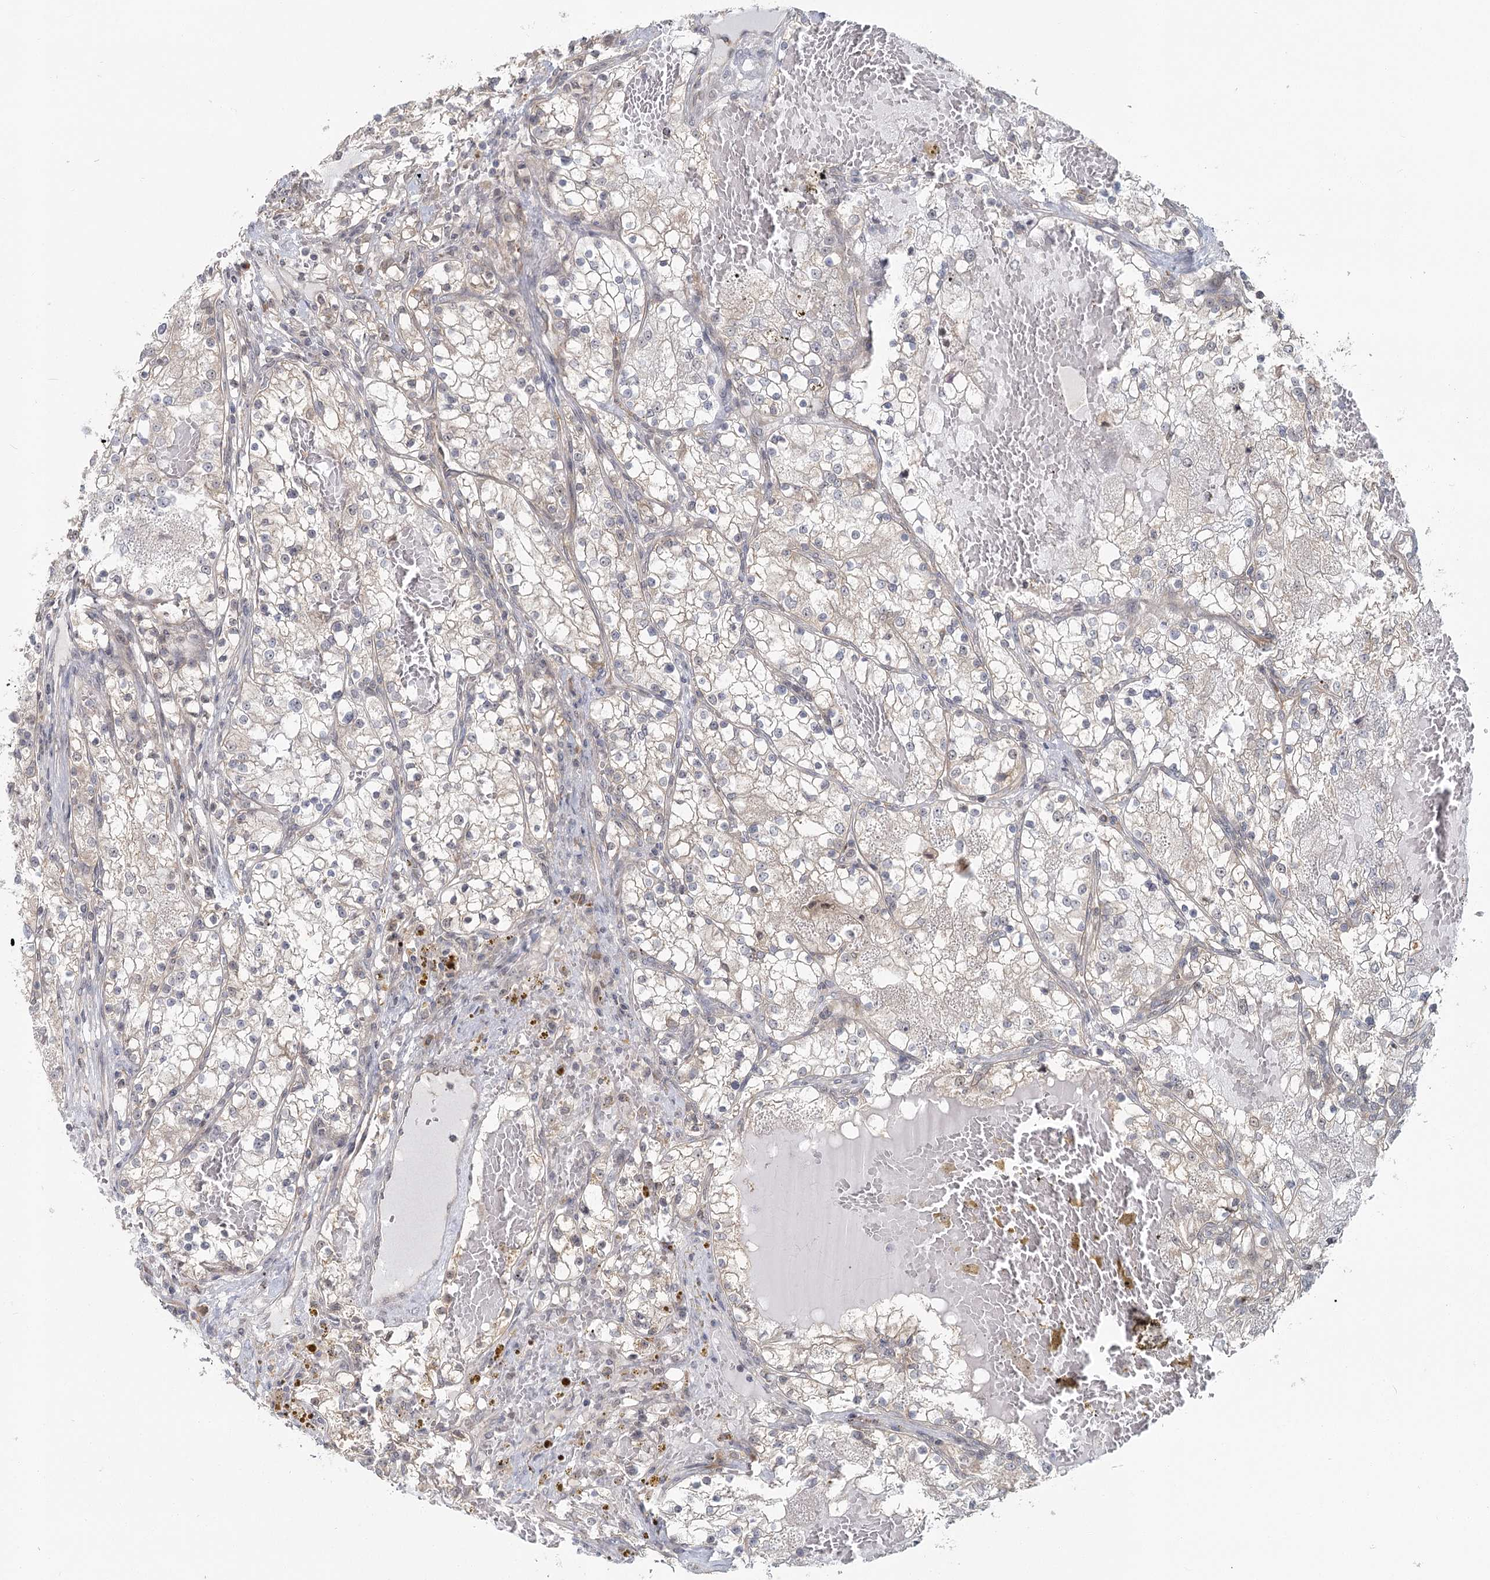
{"staining": {"intensity": "weak", "quantity": "25%-75%", "location": "cytoplasmic/membranous,nuclear"}, "tissue": "renal cancer", "cell_type": "Tumor cells", "image_type": "cancer", "snomed": [{"axis": "morphology", "description": "Normal tissue, NOS"}, {"axis": "morphology", "description": "Adenocarcinoma, NOS"}, {"axis": "topography", "description": "Kidney"}], "caption": "Human adenocarcinoma (renal) stained for a protein (brown) shows weak cytoplasmic/membranous and nuclear positive staining in approximately 25%-75% of tumor cells.", "gene": "THNSL1", "patient": {"sex": "male", "age": 68}}